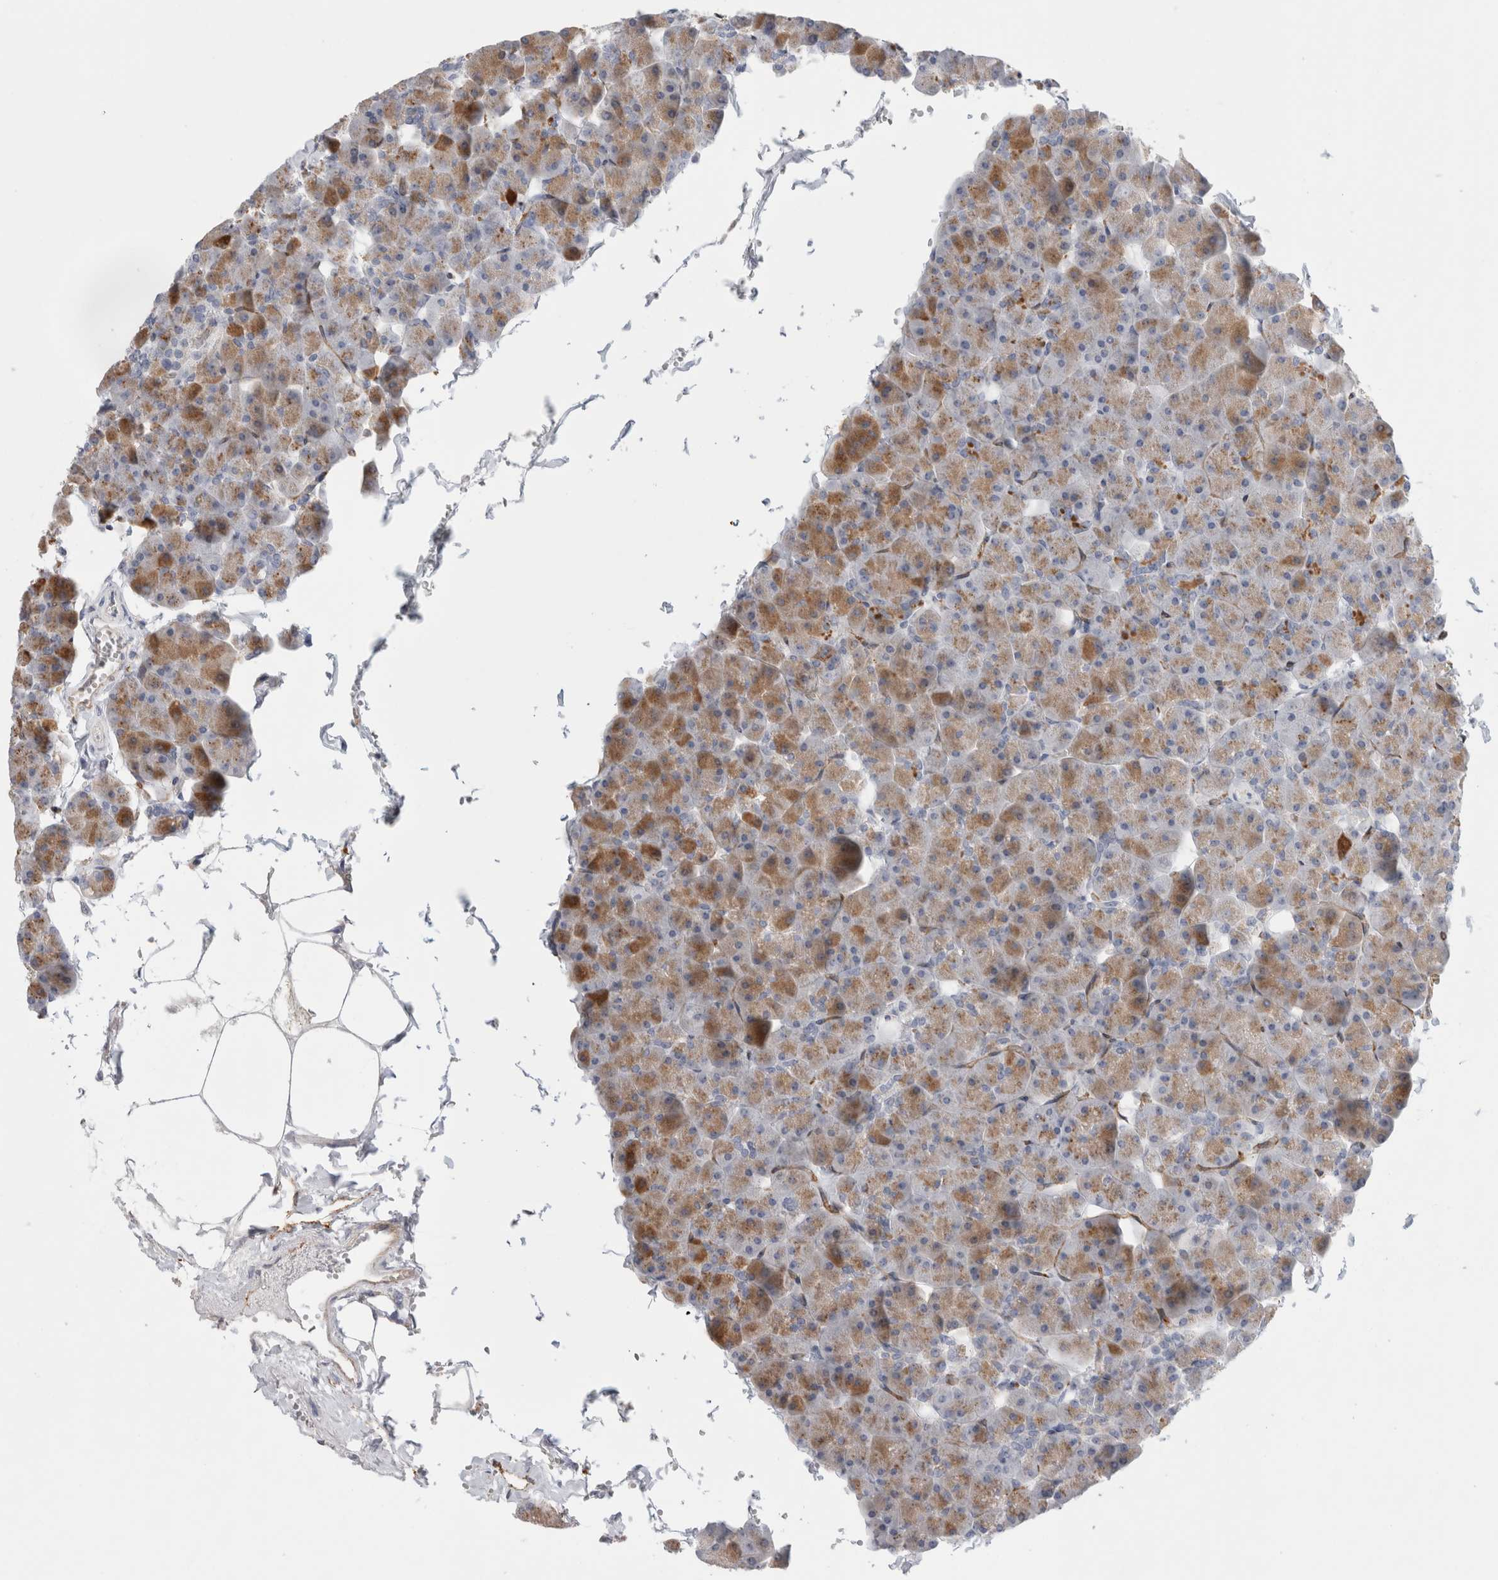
{"staining": {"intensity": "moderate", "quantity": "25%-75%", "location": "cytoplasmic/membranous"}, "tissue": "pancreas", "cell_type": "Exocrine glandular cells", "image_type": "normal", "snomed": [{"axis": "morphology", "description": "Normal tissue, NOS"}, {"axis": "topography", "description": "Pancreas"}], "caption": "Unremarkable pancreas reveals moderate cytoplasmic/membranous expression in about 25%-75% of exocrine glandular cells (DAB IHC, brown staining for protein, blue staining for nuclei)..", "gene": "ANKMY1", "patient": {"sex": "male", "age": 35}}